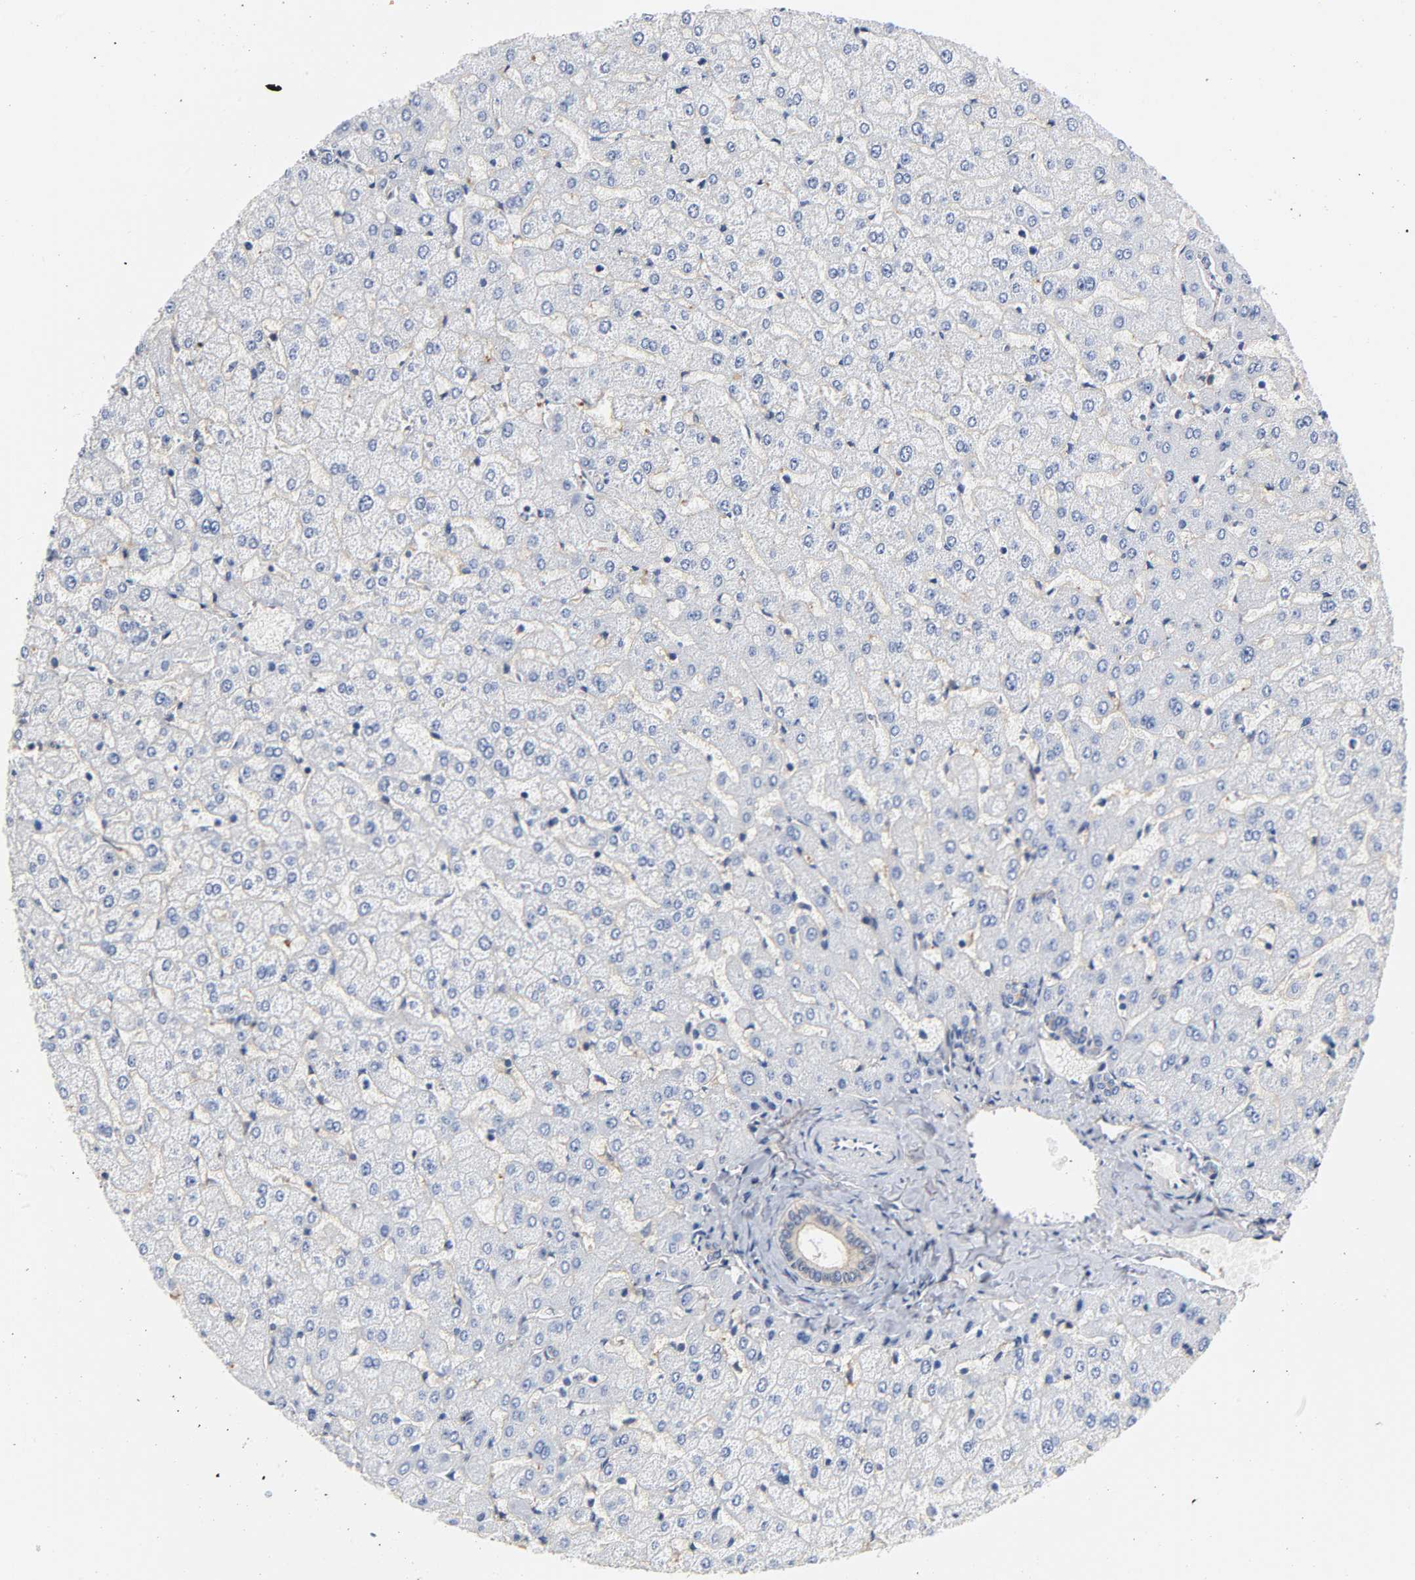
{"staining": {"intensity": "weak", "quantity": ">75%", "location": "cytoplasmic/membranous"}, "tissue": "liver", "cell_type": "Cholangiocytes", "image_type": "normal", "snomed": [{"axis": "morphology", "description": "Normal tissue, NOS"}, {"axis": "morphology", "description": "Fibrosis, NOS"}, {"axis": "topography", "description": "Liver"}], "caption": "Liver stained with DAB immunohistochemistry shows low levels of weak cytoplasmic/membranous positivity in approximately >75% of cholangiocytes.", "gene": "SRC", "patient": {"sex": "female", "age": 29}}